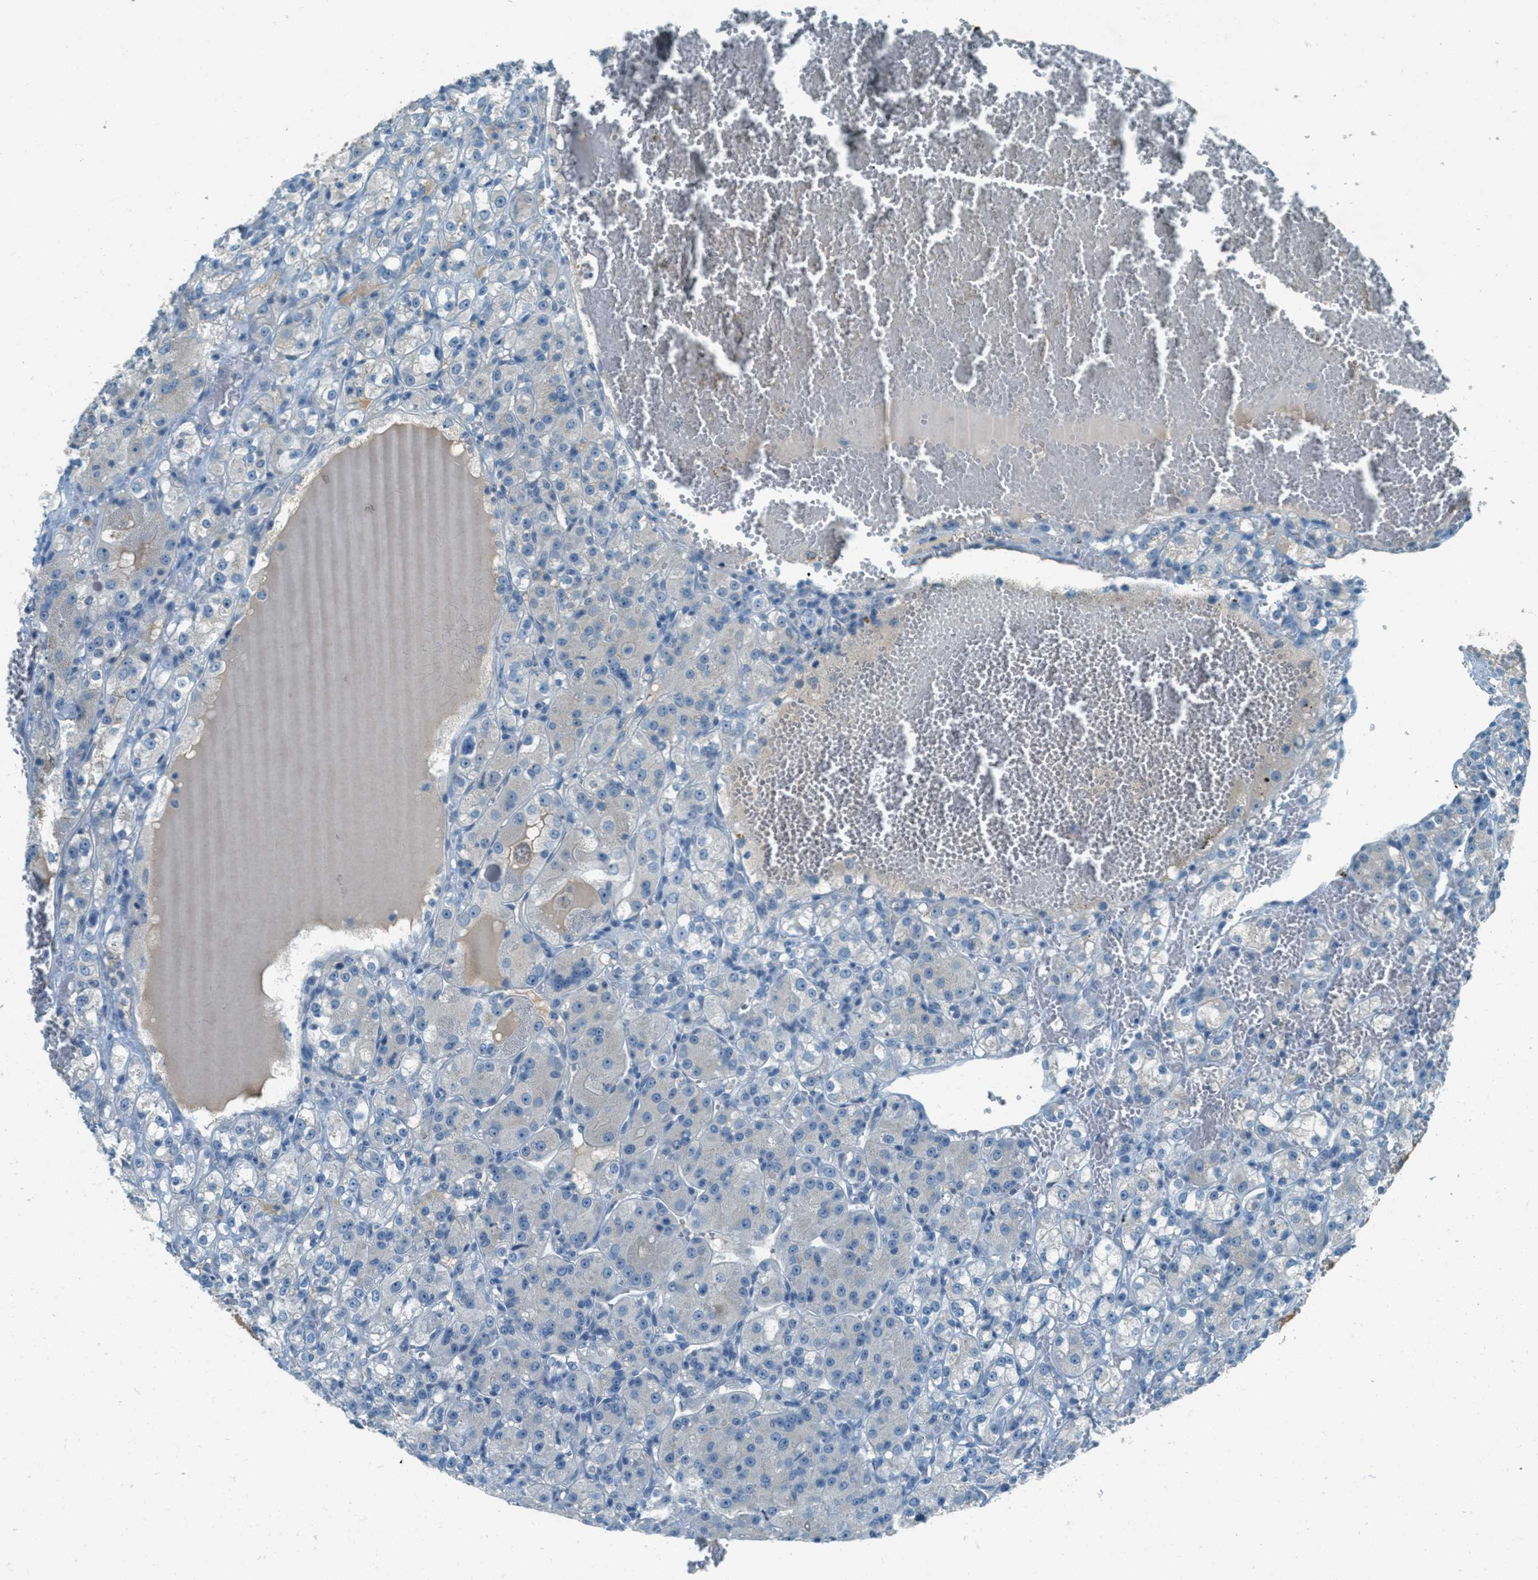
{"staining": {"intensity": "negative", "quantity": "none", "location": "none"}, "tissue": "renal cancer", "cell_type": "Tumor cells", "image_type": "cancer", "snomed": [{"axis": "morphology", "description": "Normal tissue, NOS"}, {"axis": "morphology", "description": "Adenocarcinoma, NOS"}, {"axis": "topography", "description": "Kidney"}], "caption": "This is a photomicrograph of immunohistochemistry (IHC) staining of renal cancer, which shows no expression in tumor cells.", "gene": "MSLN", "patient": {"sex": "male", "age": 61}}